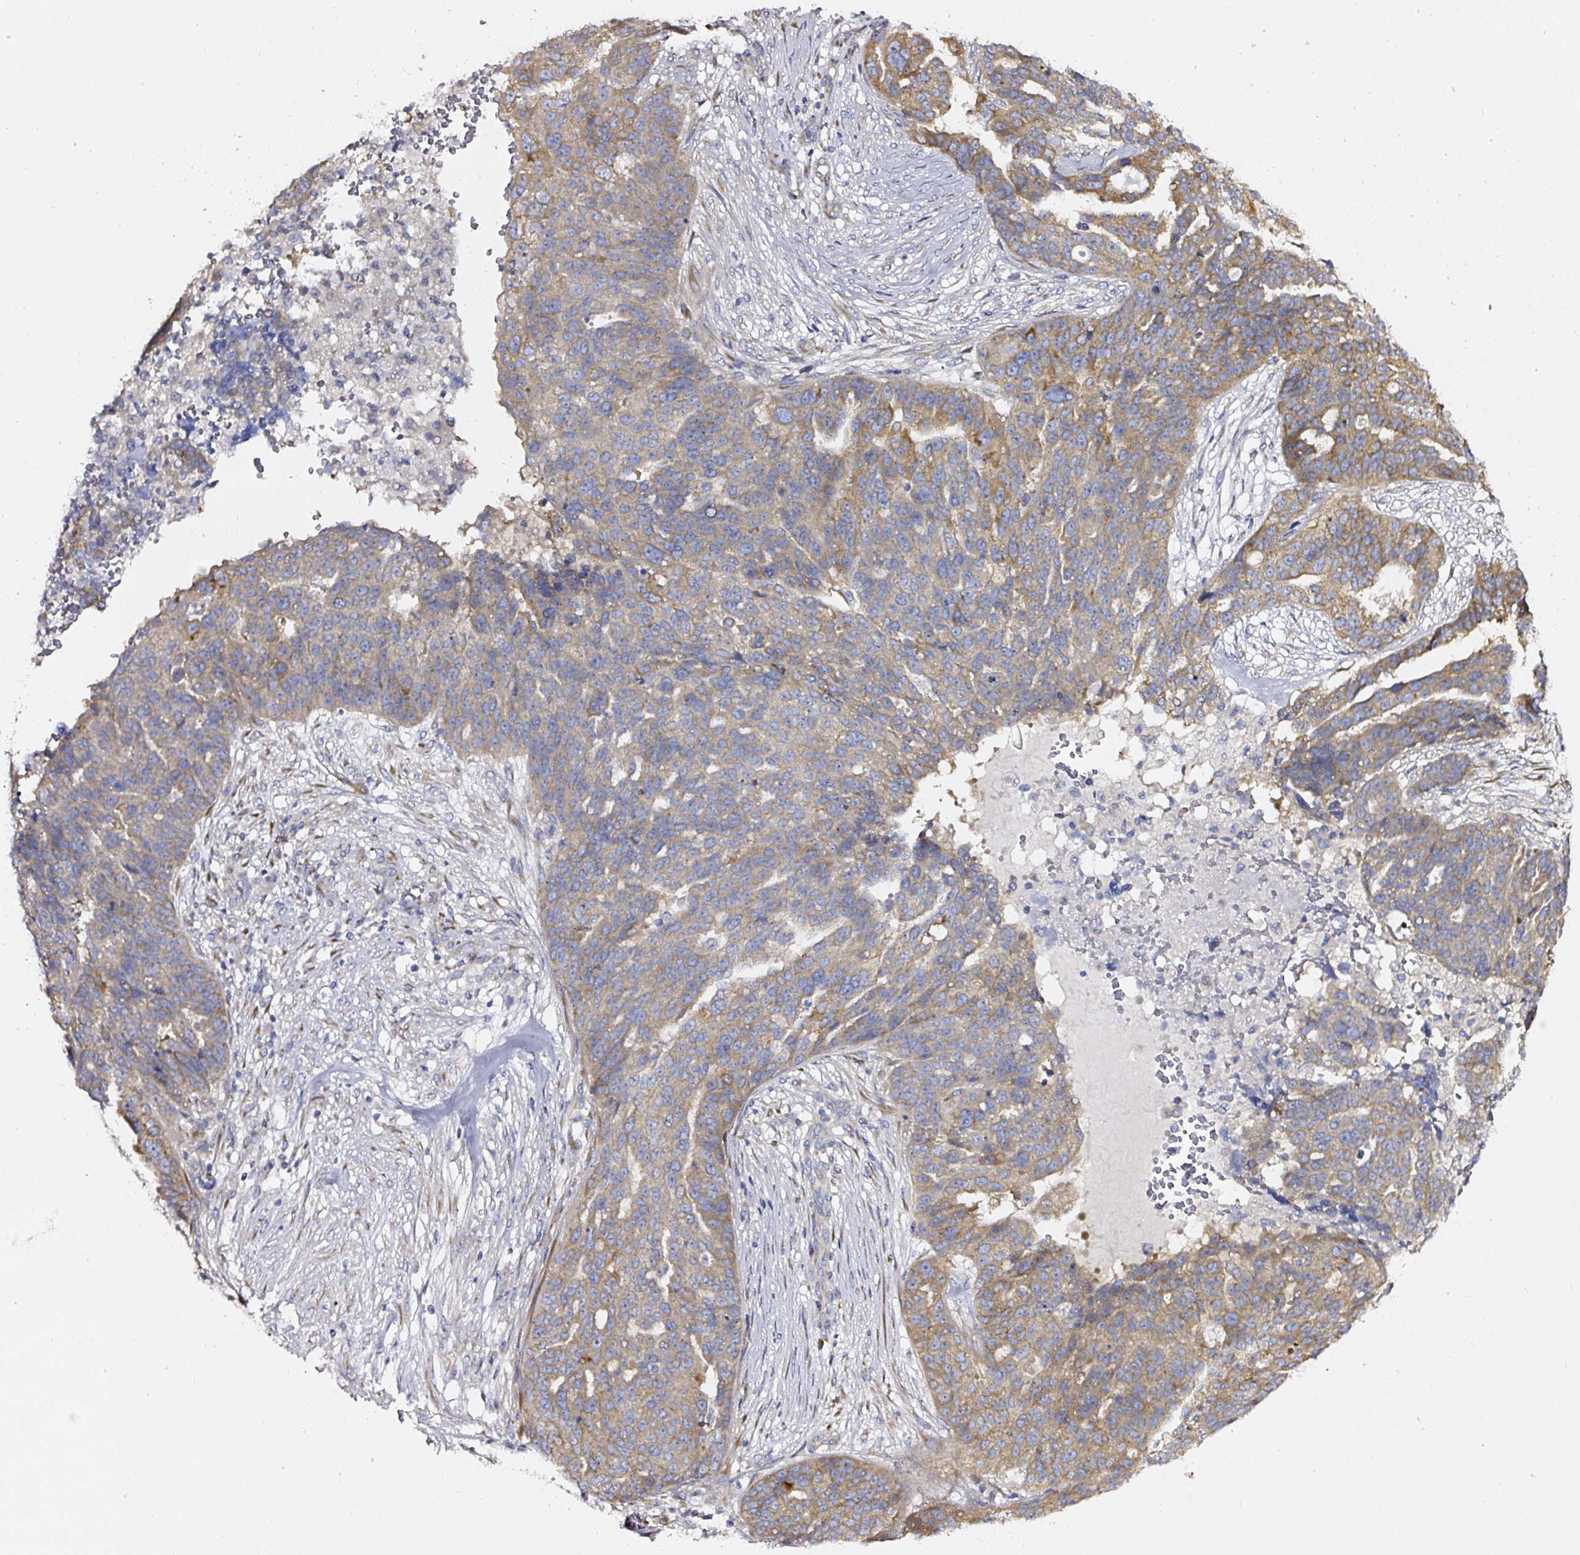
{"staining": {"intensity": "moderate", "quantity": ">75%", "location": "cytoplasmic/membranous"}, "tissue": "ovarian cancer", "cell_type": "Tumor cells", "image_type": "cancer", "snomed": [{"axis": "morphology", "description": "Cystadenocarcinoma, serous, NOS"}, {"axis": "topography", "description": "Ovary"}], "caption": "A micrograph of ovarian cancer stained for a protein reveals moderate cytoplasmic/membranous brown staining in tumor cells.", "gene": "MLX", "patient": {"sex": "female", "age": 59}}